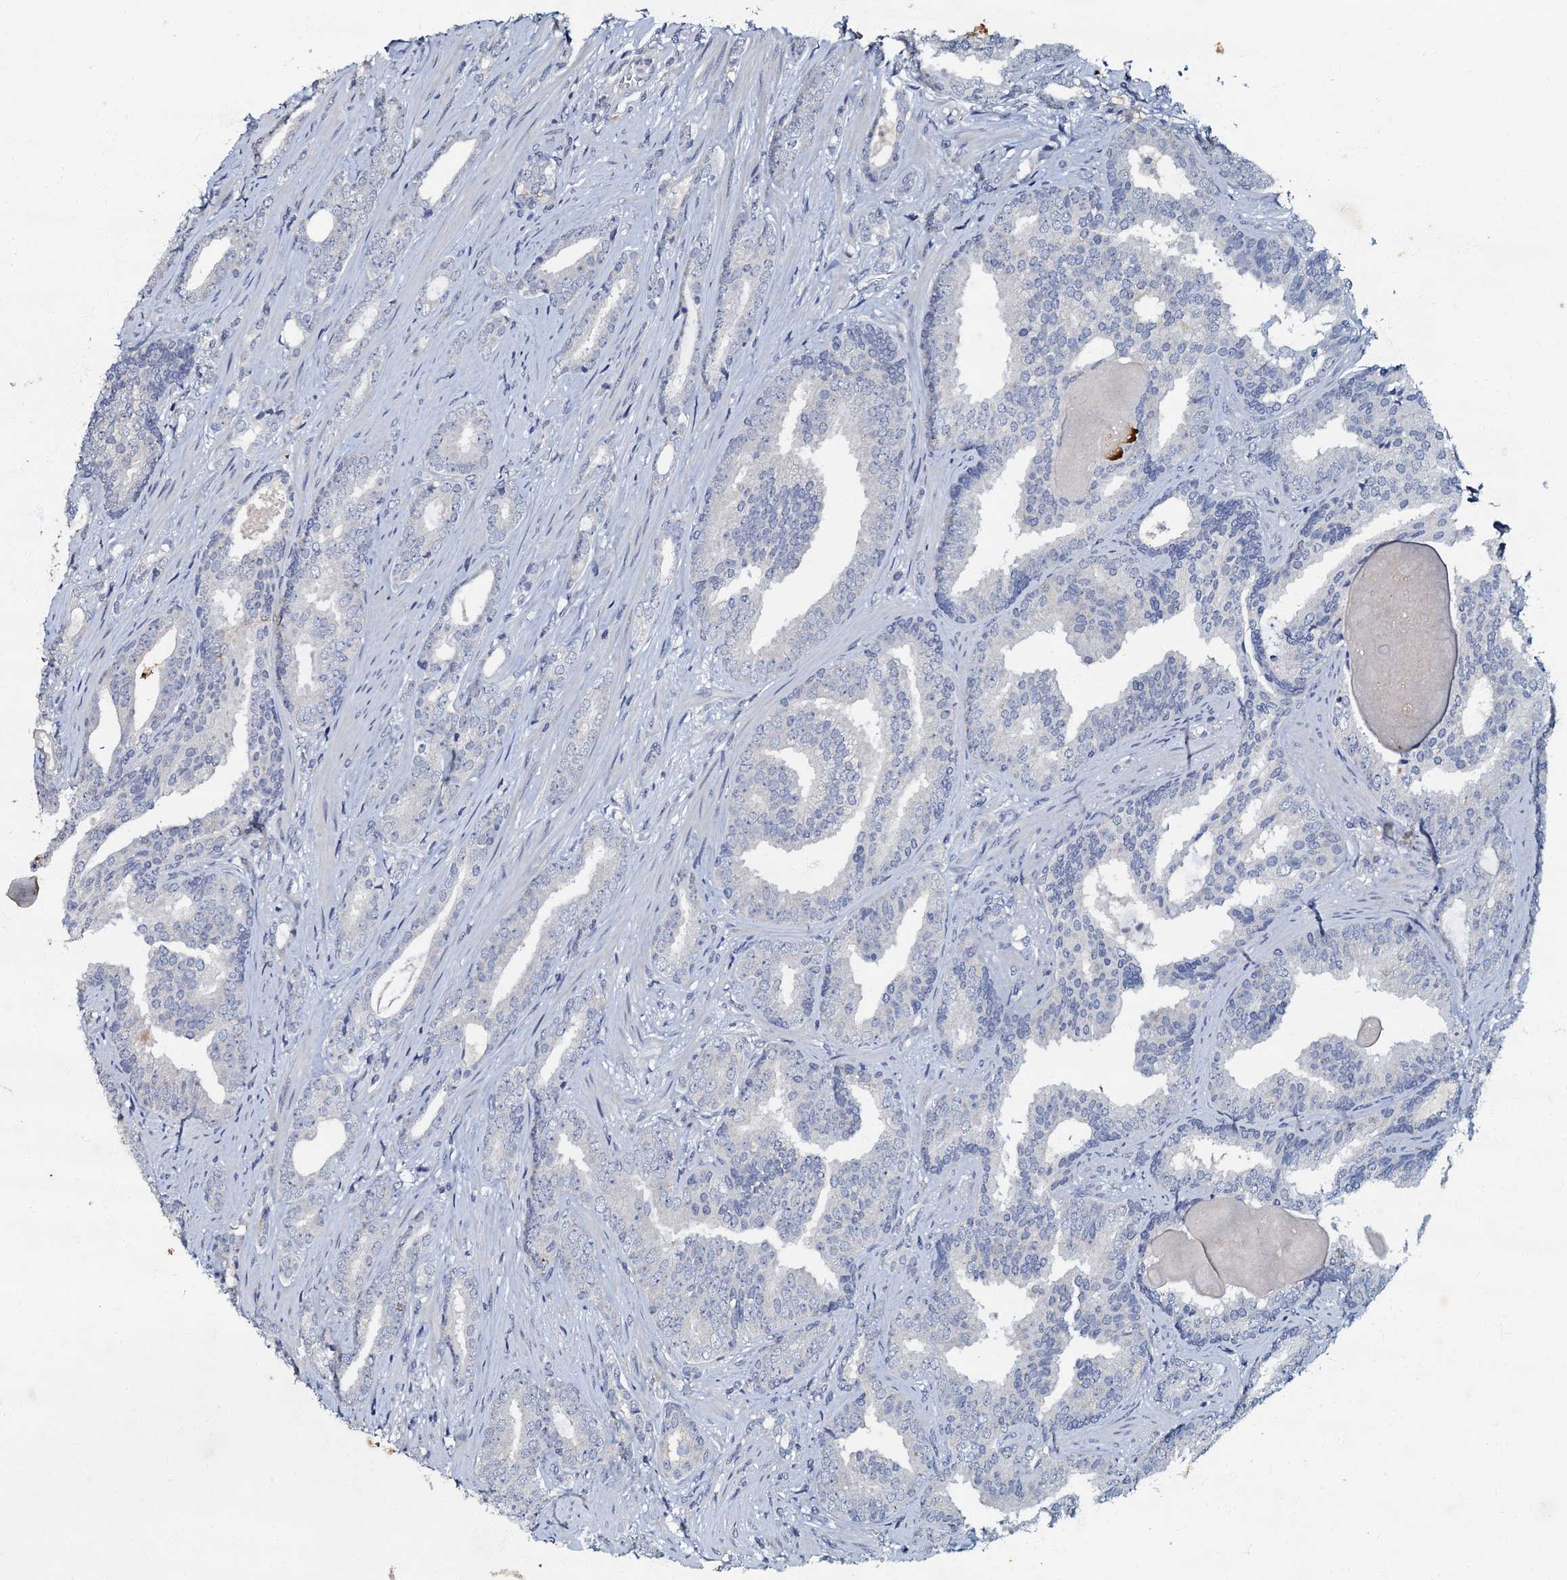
{"staining": {"intensity": "negative", "quantity": "none", "location": "none"}, "tissue": "prostate cancer", "cell_type": "Tumor cells", "image_type": "cancer", "snomed": [{"axis": "morphology", "description": "Adenocarcinoma, High grade"}, {"axis": "topography", "description": "Prostate"}], "caption": "Immunohistochemistry of prostate cancer displays no expression in tumor cells.", "gene": "OLAH", "patient": {"sex": "male", "age": 63}}